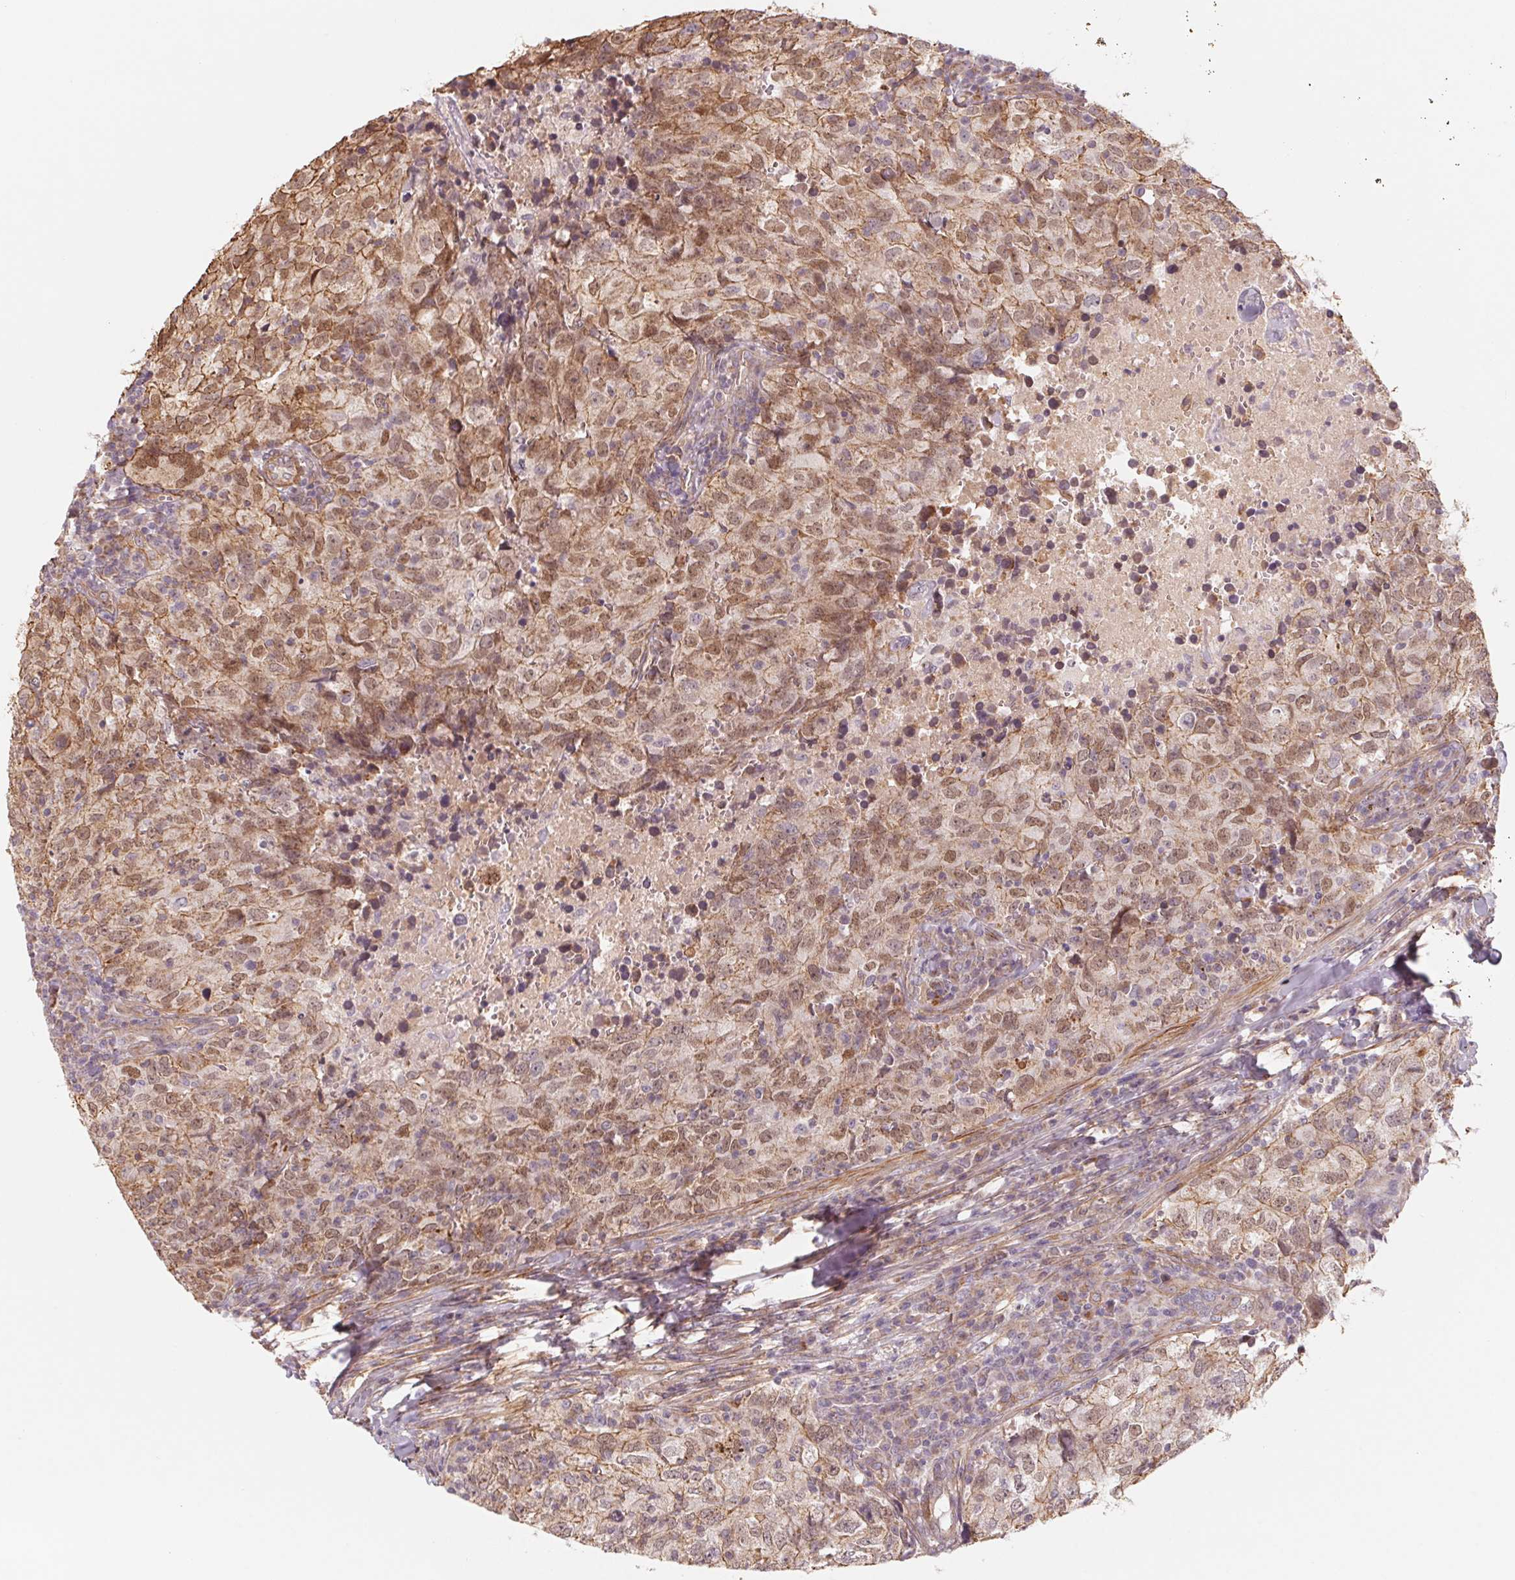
{"staining": {"intensity": "moderate", "quantity": ">75%", "location": "cytoplasmic/membranous,nuclear"}, "tissue": "breast cancer", "cell_type": "Tumor cells", "image_type": "cancer", "snomed": [{"axis": "morphology", "description": "Duct carcinoma"}, {"axis": "topography", "description": "Breast"}], "caption": "The micrograph demonstrates immunohistochemical staining of infiltrating ductal carcinoma (breast). There is moderate cytoplasmic/membranous and nuclear staining is identified in approximately >75% of tumor cells.", "gene": "CCDC112", "patient": {"sex": "female", "age": 30}}